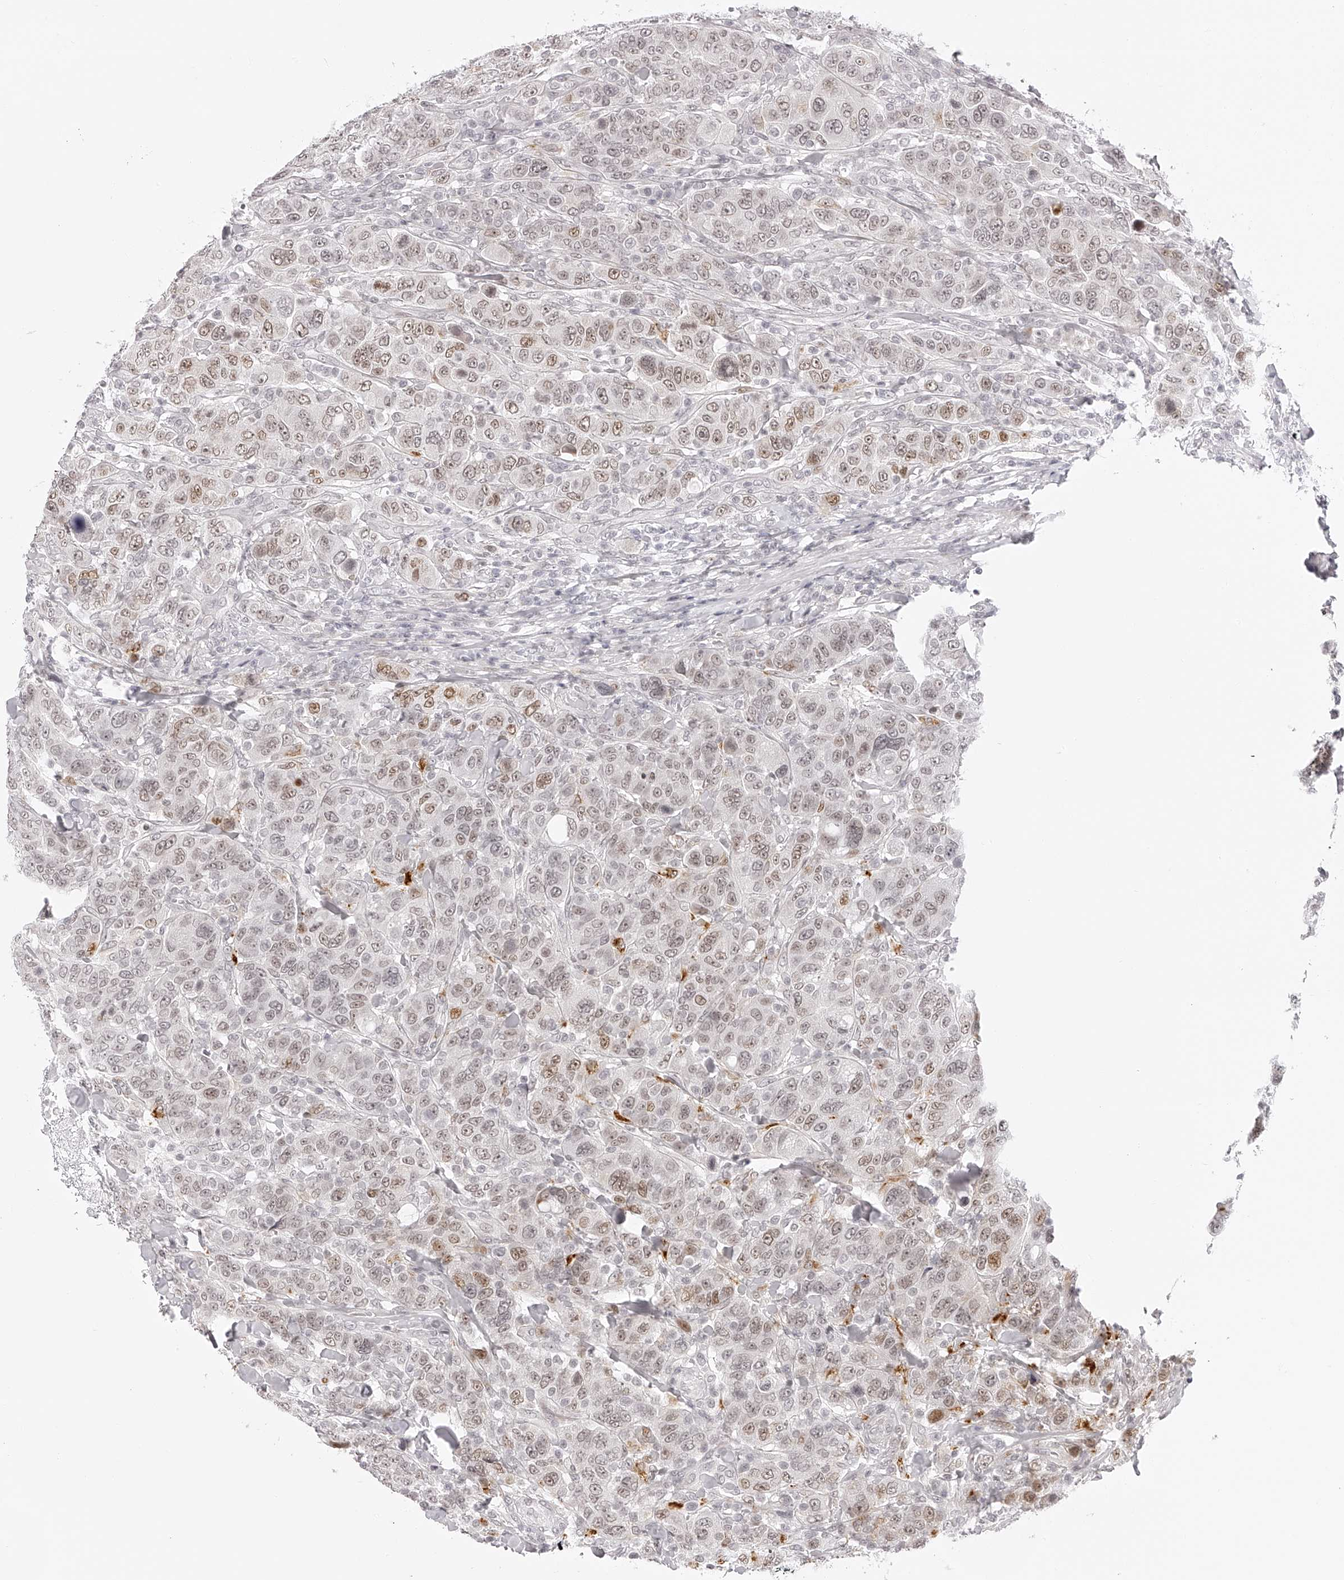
{"staining": {"intensity": "moderate", "quantity": "25%-75%", "location": "nuclear"}, "tissue": "breast cancer", "cell_type": "Tumor cells", "image_type": "cancer", "snomed": [{"axis": "morphology", "description": "Duct carcinoma"}, {"axis": "topography", "description": "Breast"}], "caption": "Immunohistochemistry (IHC) micrograph of breast cancer (intraductal carcinoma) stained for a protein (brown), which reveals medium levels of moderate nuclear staining in about 25%-75% of tumor cells.", "gene": "PLEKHG1", "patient": {"sex": "female", "age": 37}}